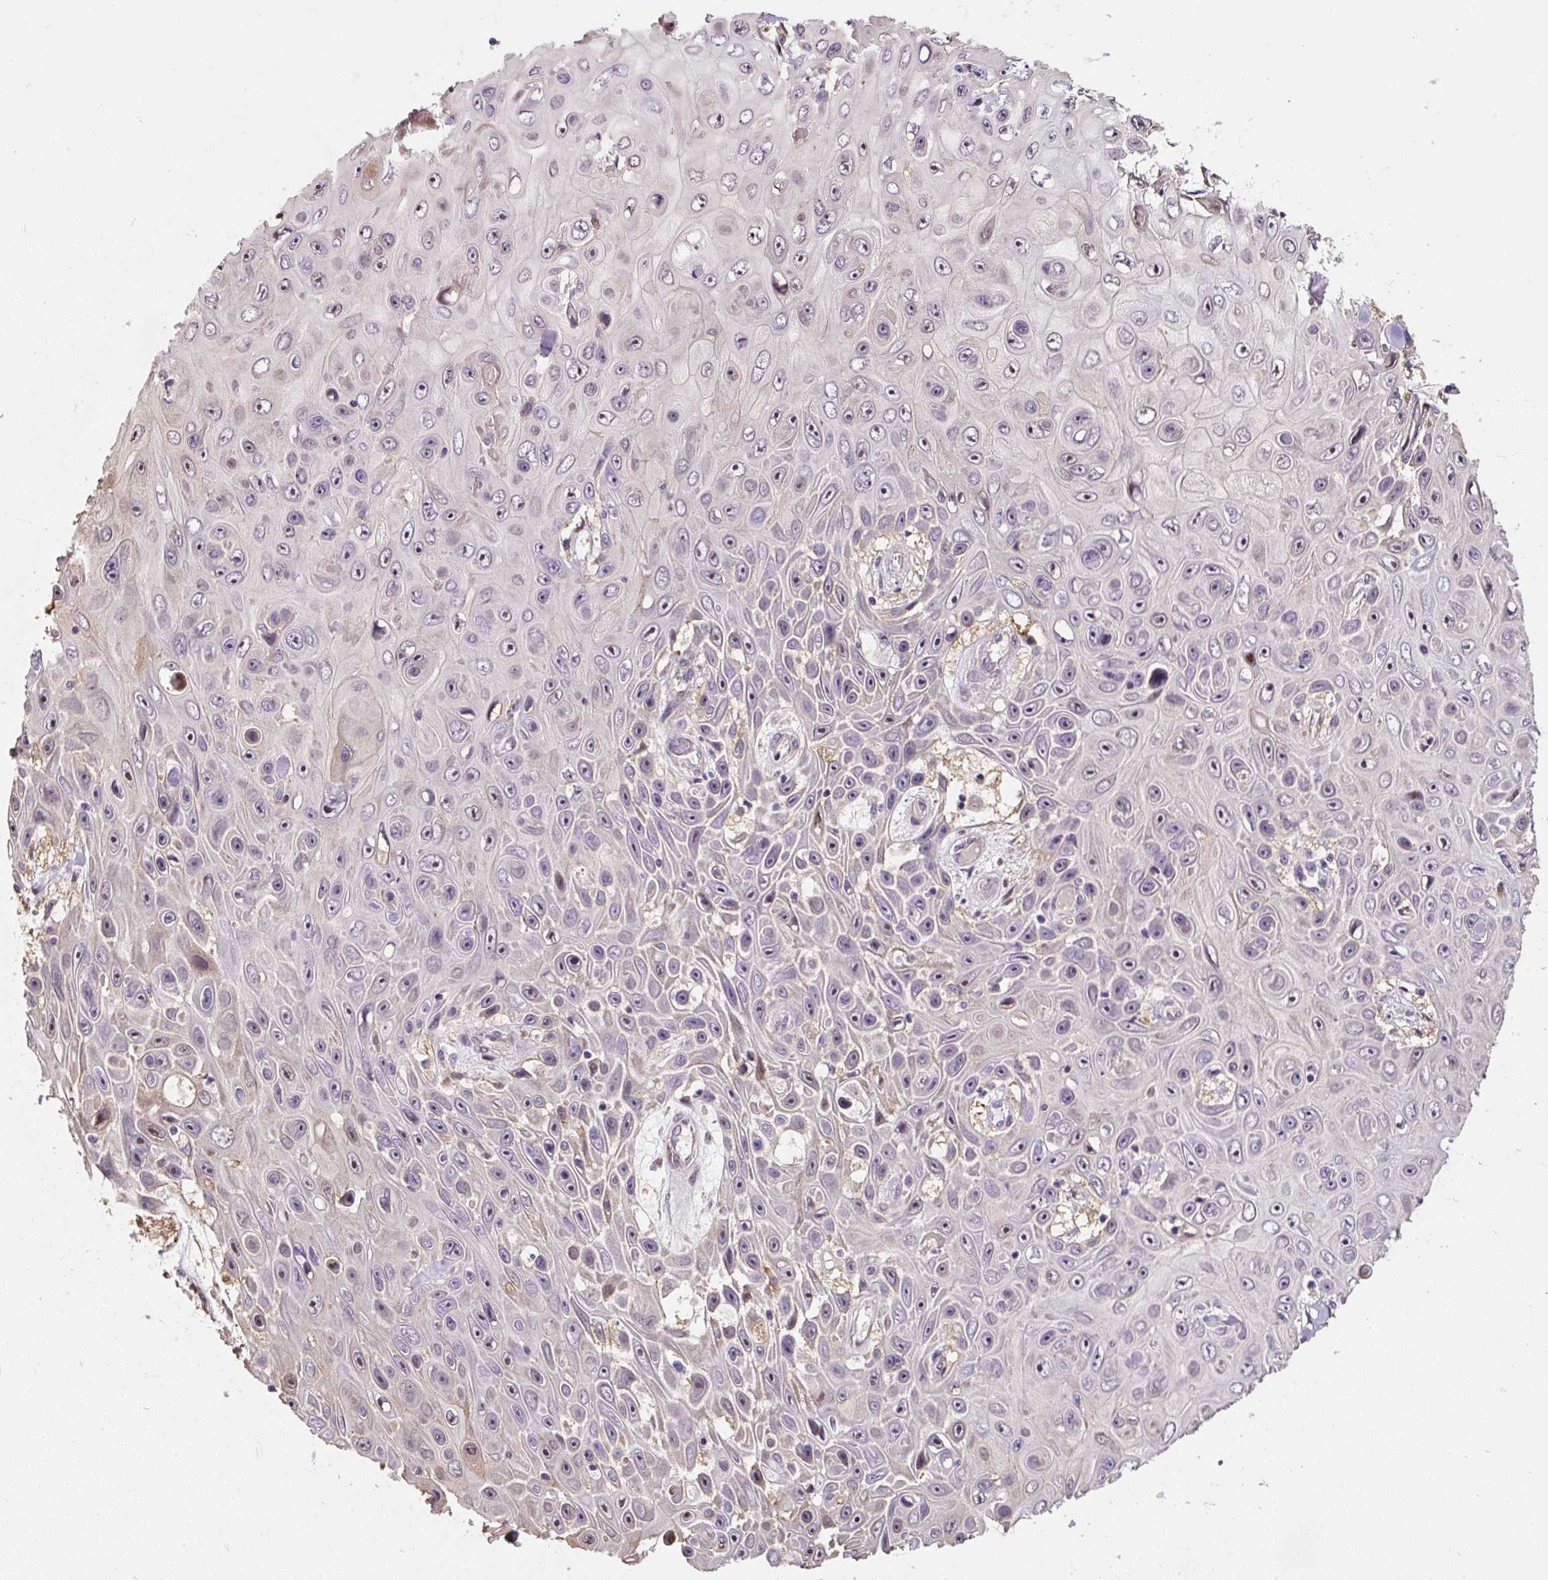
{"staining": {"intensity": "negative", "quantity": "none", "location": "none"}, "tissue": "skin cancer", "cell_type": "Tumor cells", "image_type": "cancer", "snomed": [{"axis": "morphology", "description": "Squamous cell carcinoma, NOS"}, {"axis": "topography", "description": "Skin"}], "caption": "High magnification brightfield microscopy of squamous cell carcinoma (skin) stained with DAB (3,3'-diaminobenzidine) (brown) and counterstained with hematoxylin (blue): tumor cells show no significant staining.", "gene": "PUS7L", "patient": {"sex": "male", "age": 82}}